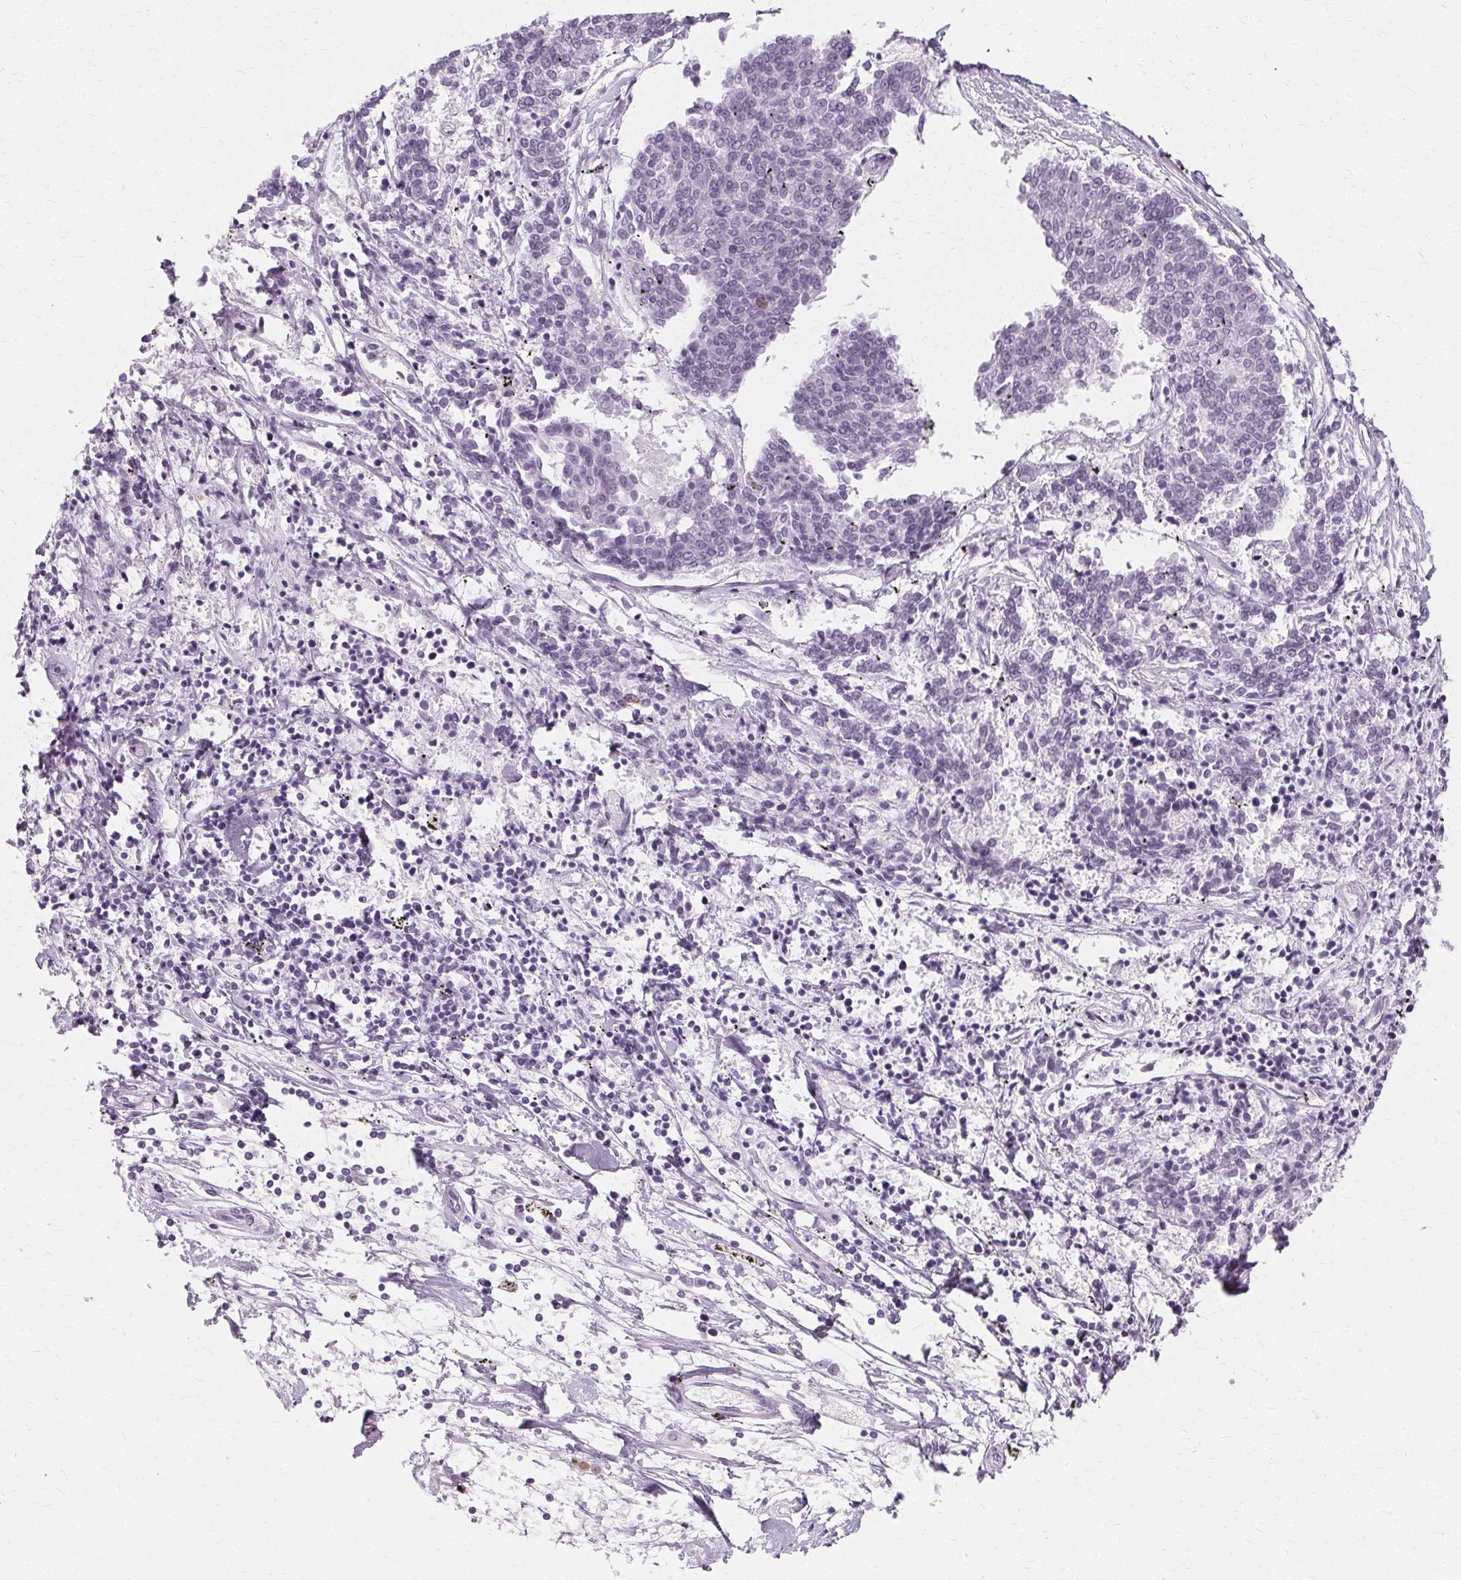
{"staining": {"intensity": "negative", "quantity": "none", "location": "none"}, "tissue": "melanoma", "cell_type": "Tumor cells", "image_type": "cancer", "snomed": [{"axis": "morphology", "description": "Malignant melanoma, NOS"}, {"axis": "topography", "description": "Skin"}], "caption": "Tumor cells show no significant protein expression in melanoma.", "gene": "KRT6C", "patient": {"sex": "female", "age": 72}}